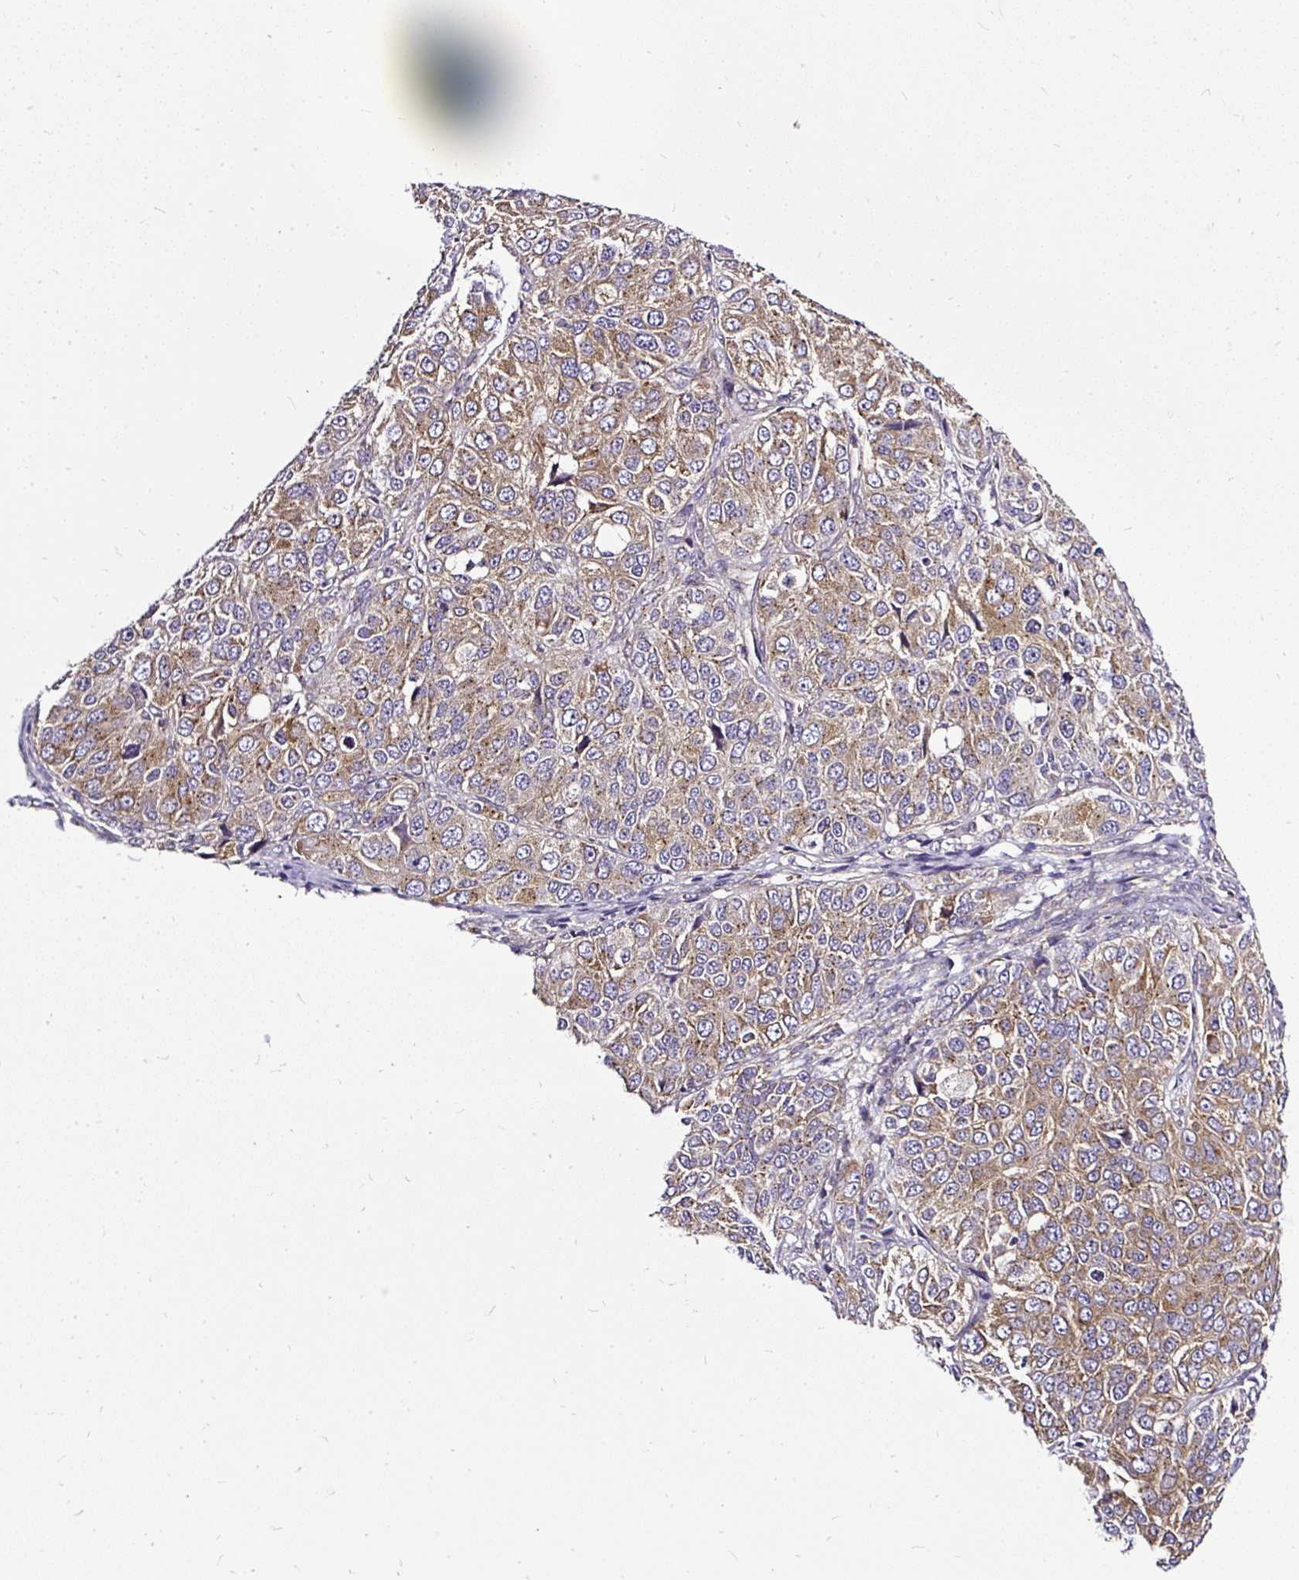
{"staining": {"intensity": "moderate", "quantity": ">75%", "location": "cytoplasmic/membranous"}, "tissue": "ovarian cancer", "cell_type": "Tumor cells", "image_type": "cancer", "snomed": [{"axis": "morphology", "description": "Carcinoma, endometroid"}, {"axis": "topography", "description": "Ovary"}], "caption": "IHC (DAB) staining of endometroid carcinoma (ovarian) displays moderate cytoplasmic/membranous protein expression in approximately >75% of tumor cells. The staining was performed using DAB, with brown indicating positive protein expression. Nuclei are stained blue with hematoxylin.", "gene": "SMC4", "patient": {"sex": "female", "age": 51}}